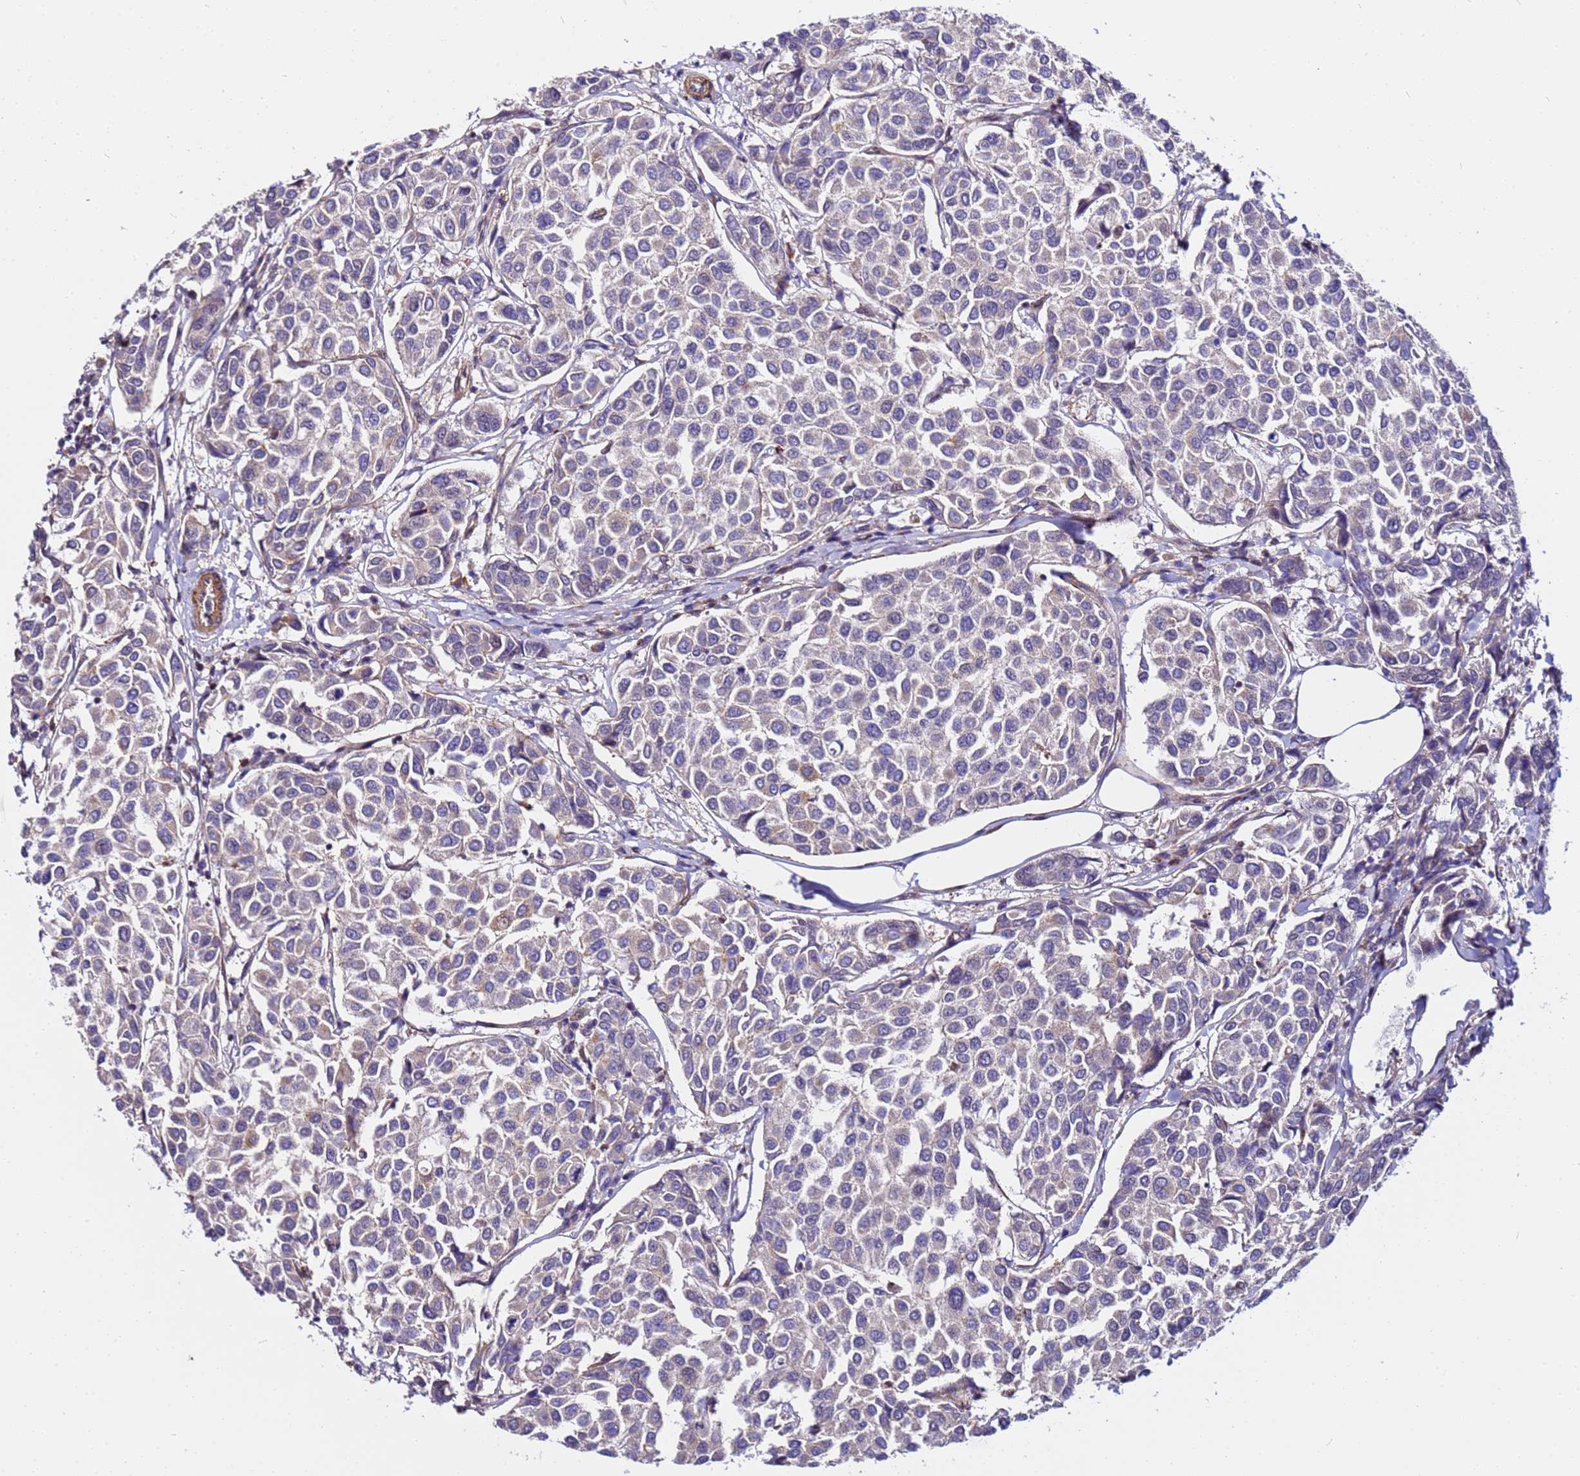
{"staining": {"intensity": "negative", "quantity": "none", "location": "none"}, "tissue": "breast cancer", "cell_type": "Tumor cells", "image_type": "cancer", "snomed": [{"axis": "morphology", "description": "Duct carcinoma"}, {"axis": "topography", "description": "Breast"}], "caption": "Histopathology image shows no protein positivity in tumor cells of breast cancer (invasive ductal carcinoma) tissue.", "gene": "STK38", "patient": {"sex": "female", "age": 55}}